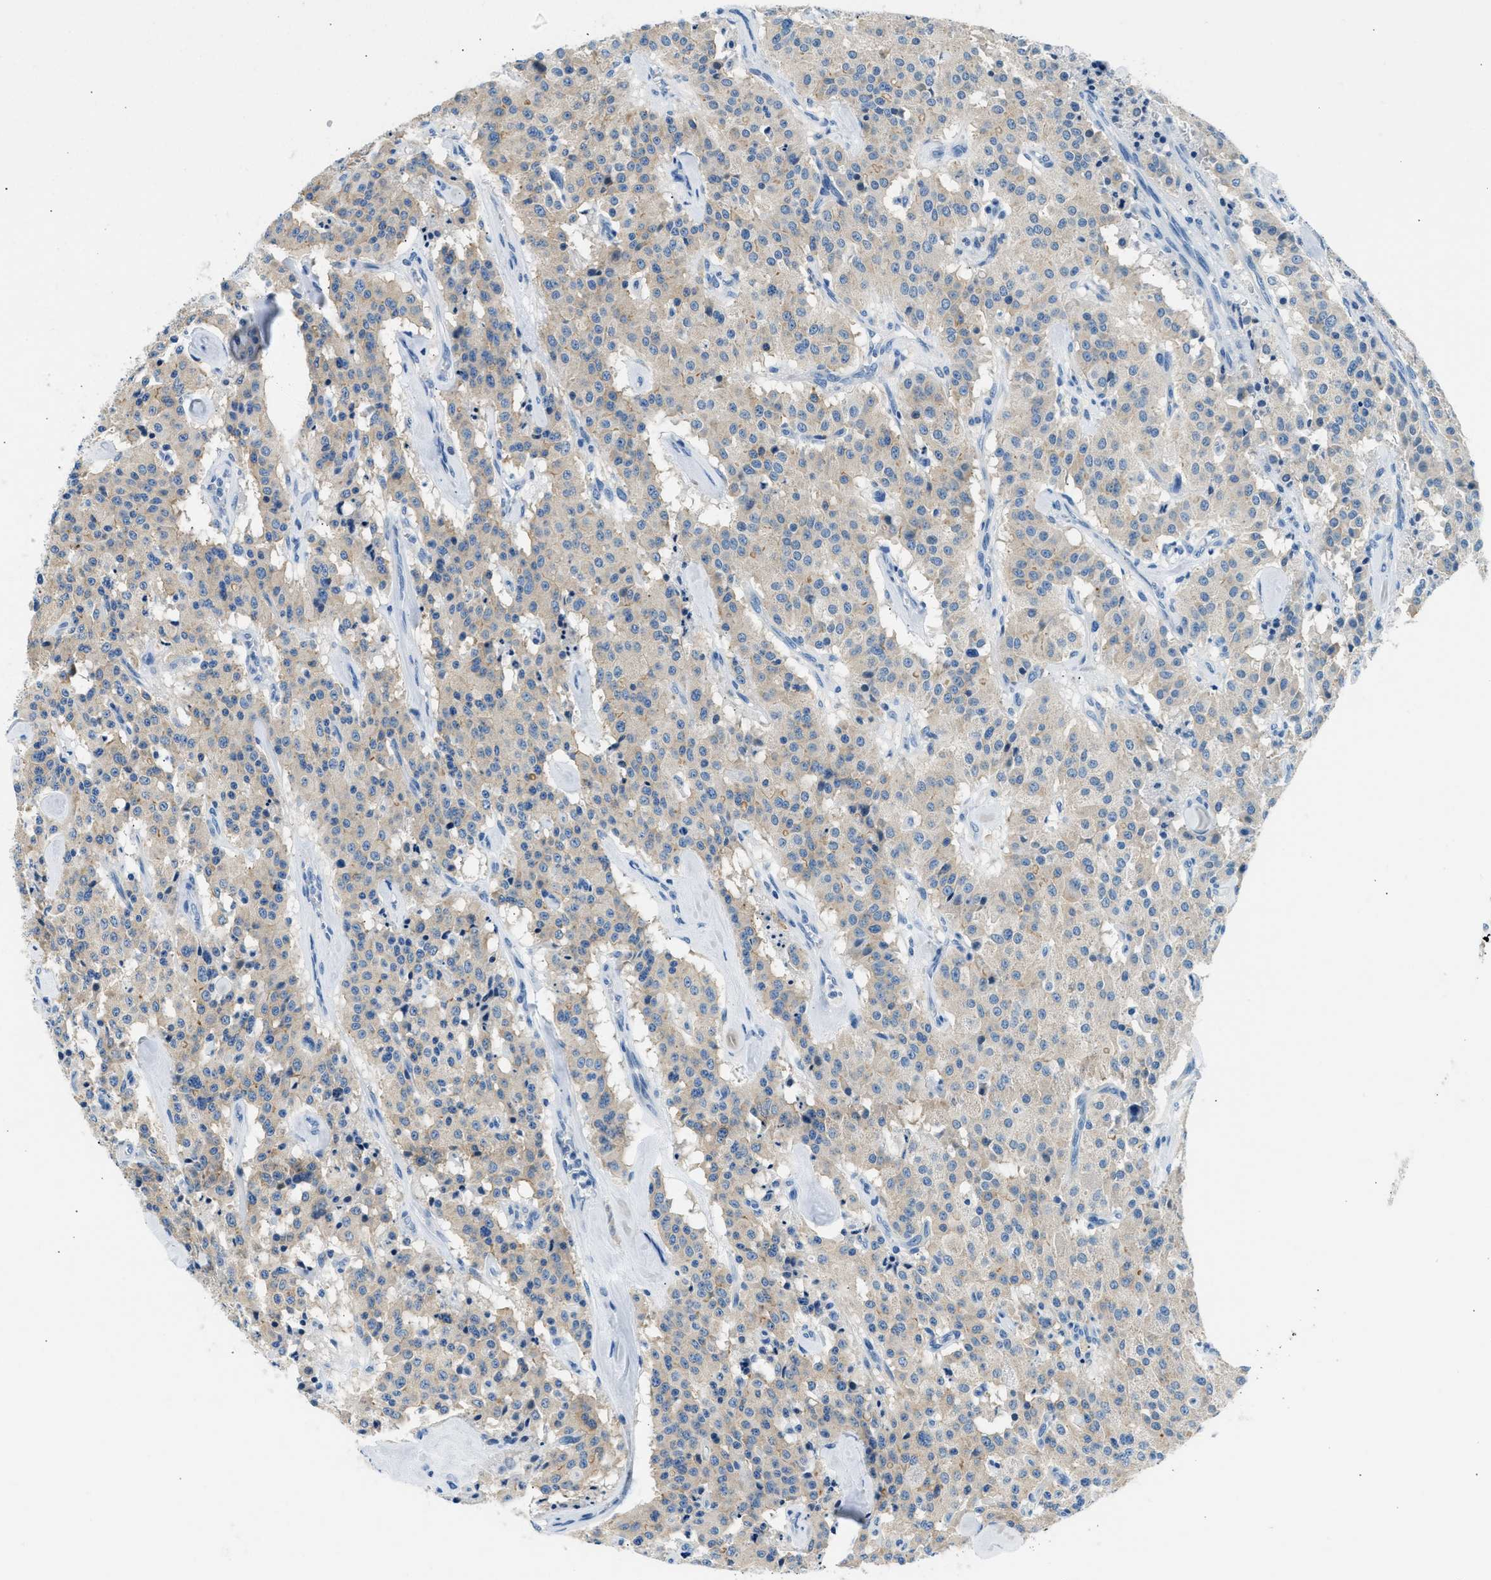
{"staining": {"intensity": "weak", "quantity": "25%-75%", "location": "cytoplasmic/membranous"}, "tissue": "carcinoid", "cell_type": "Tumor cells", "image_type": "cancer", "snomed": [{"axis": "morphology", "description": "Carcinoid, malignant, NOS"}, {"axis": "topography", "description": "Lung"}], "caption": "Protein expression analysis of carcinoid demonstrates weak cytoplasmic/membranous staining in approximately 25%-75% of tumor cells.", "gene": "CLDN18", "patient": {"sex": "male", "age": 30}}